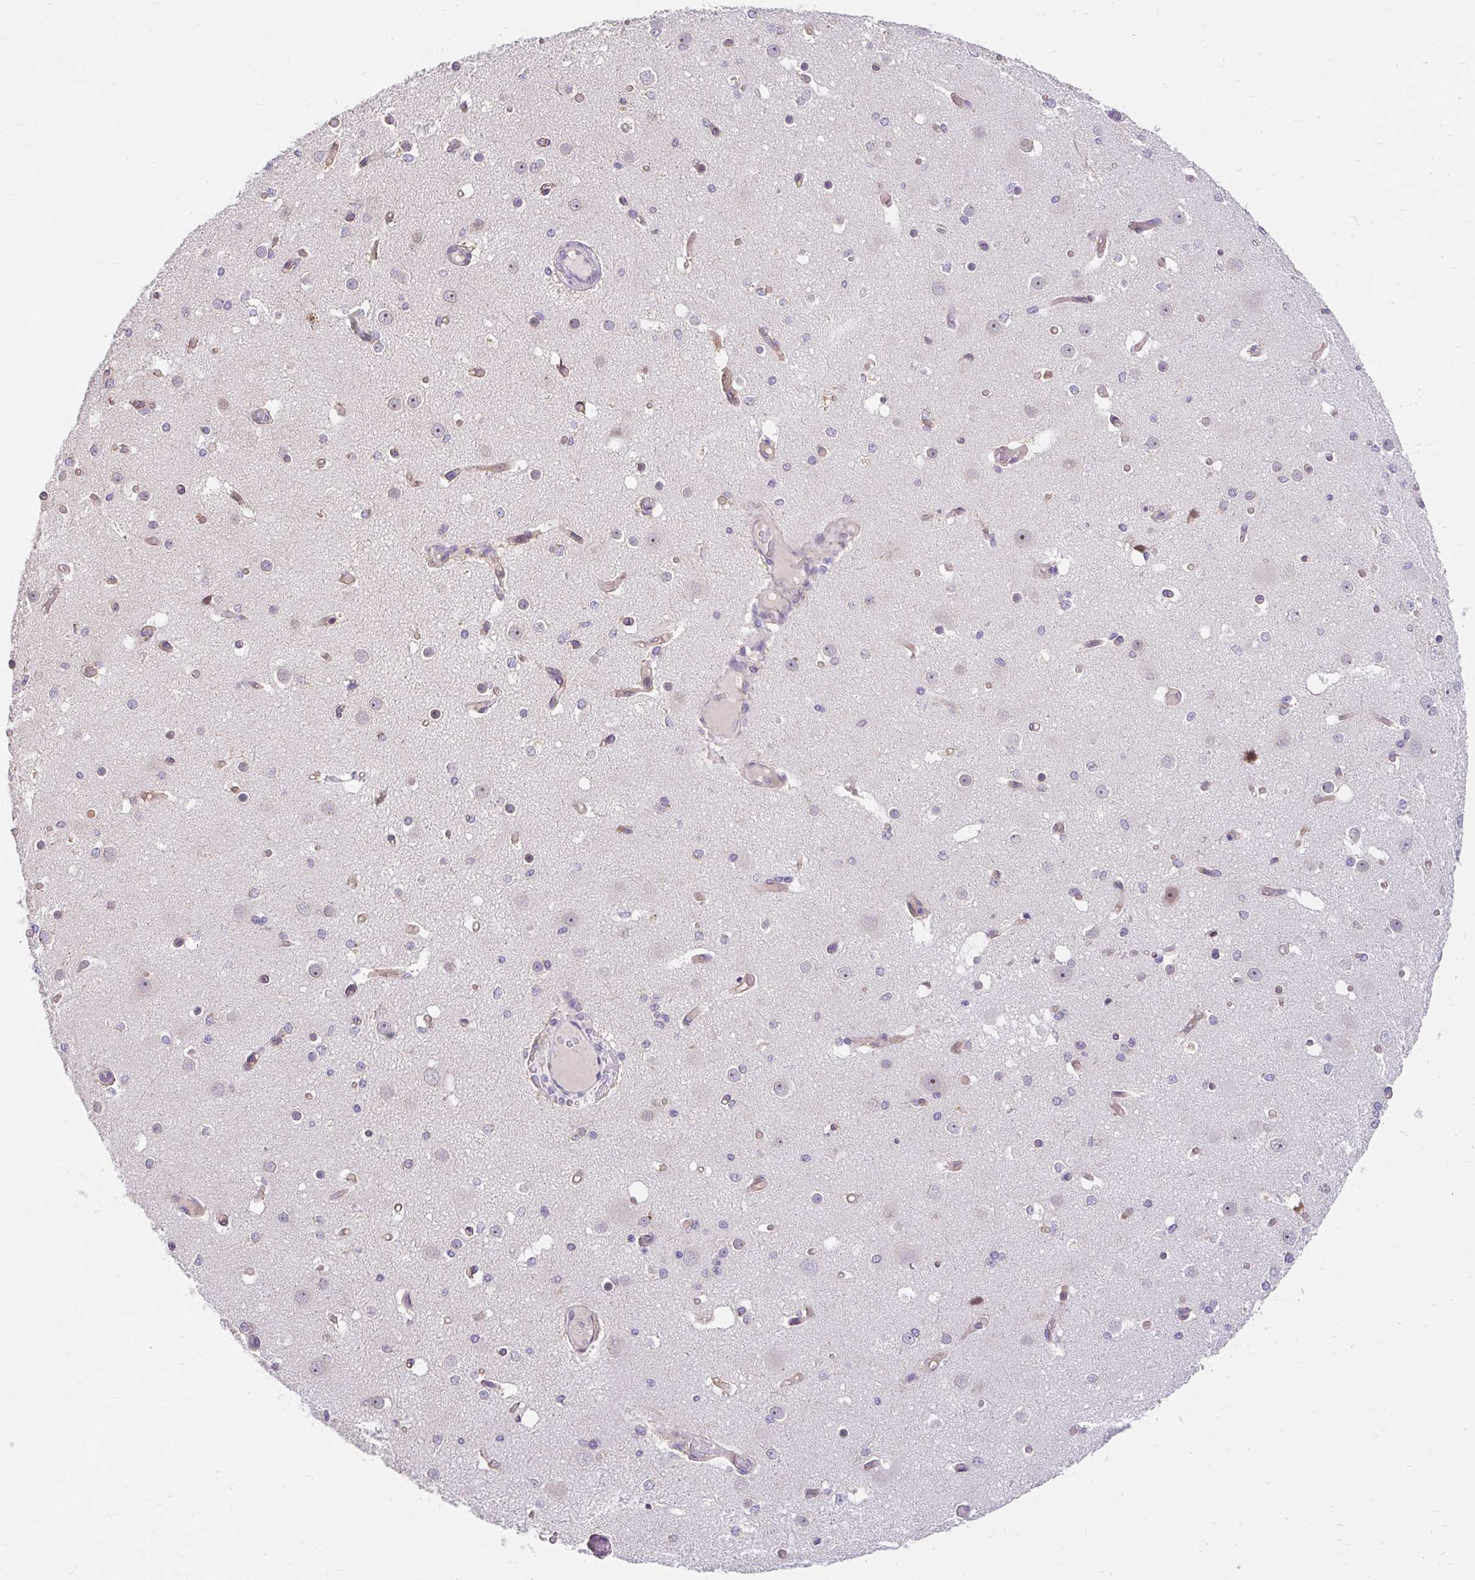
{"staining": {"intensity": "weak", "quantity": ">75%", "location": "cytoplasmic/membranous"}, "tissue": "cerebral cortex", "cell_type": "Endothelial cells", "image_type": "normal", "snomed": [{"axis": "morphology", "description": "Normal tissue, NOS"}, {"axis": "morphology", "description": "Inflammation, NOS"}, {"axis": "topography", "description": "Cerebral cortex"}], "caption": "Cerebral cortex was stained to show a protein in brown. There is low levels of weak cytoplasmic/membranous staining in approximately >75% of endothelial cells.", "gene": "NT5C1B", "patient": {"sex": "male", "age": 6}}